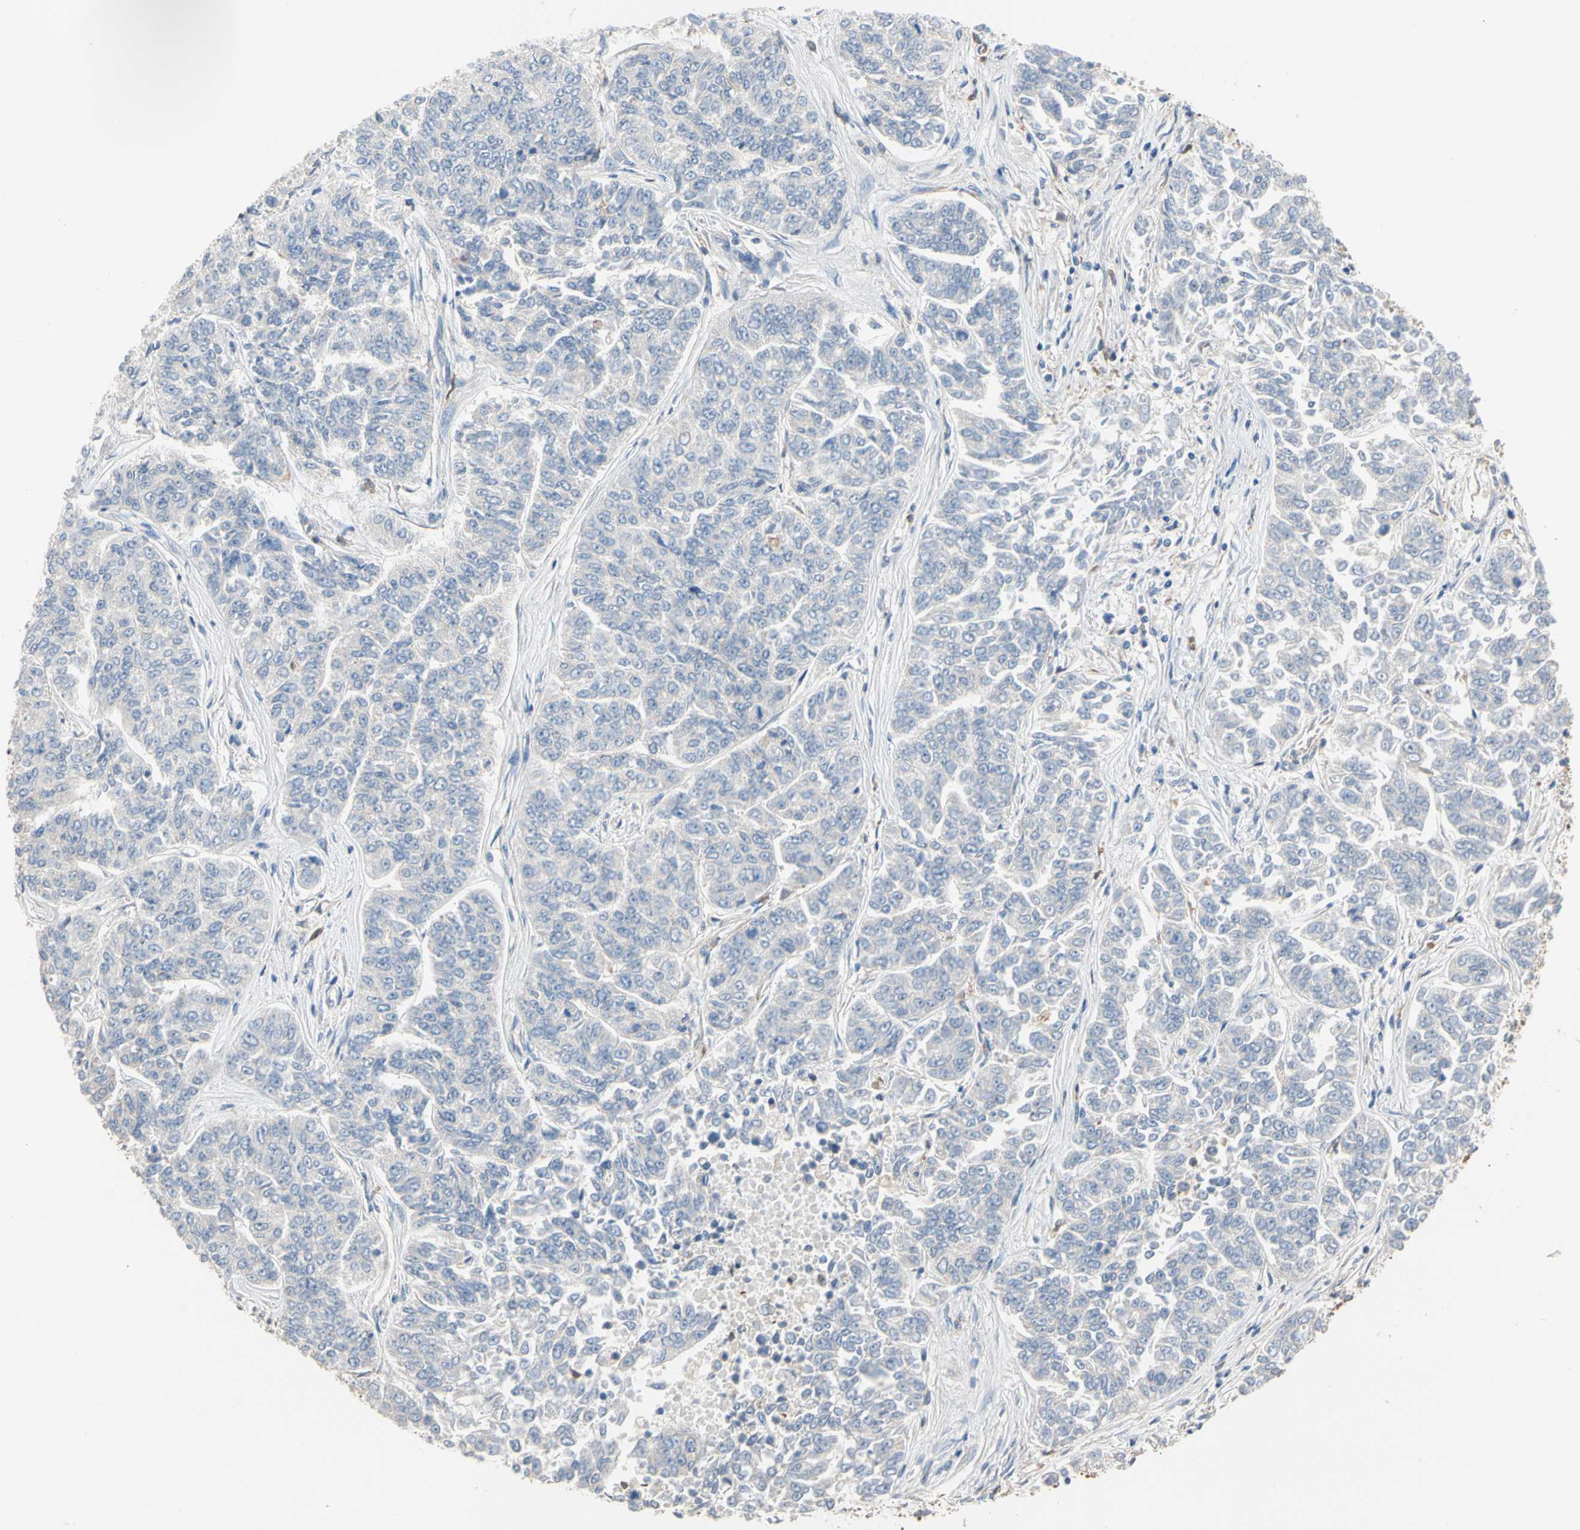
{"staining": {"intensity": "negative", "quantity": "none", "location": "none"}, "tissue": "lung cancer", "cell_type": "Tumor cells", "image_type": "cancer", "snomed": [{"axis": "morphology", "description": "Adenocarcinoma, NOS"}, {"axis": "topography", "description": "Lung"}], "caption": "A high-resolution image shows immunohistochemistry (IHC) staining of lung adenocarcinoma, which reveals no significant expression in tumor cells.", "gene": "BBOX1", "patient": {"sex": "male", "age": 84}}